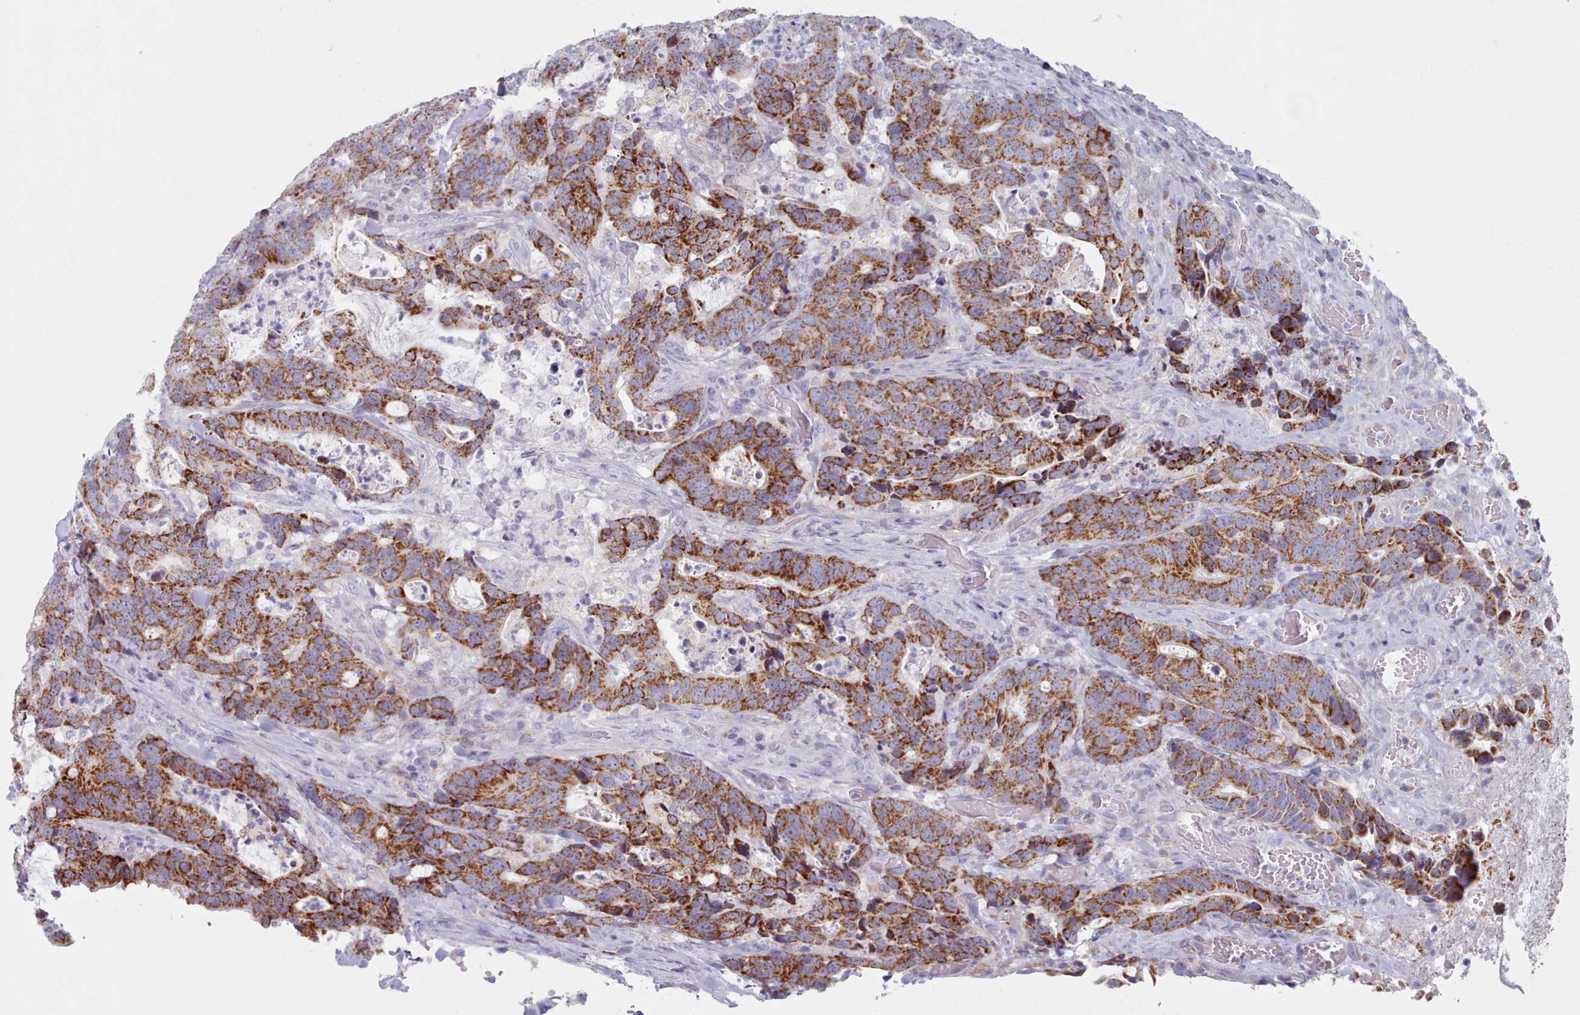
{"staining": {"intensity": "strong", "quantity": ">75%", "location": "cytoplasmic/membranous"}, "tissue": "colorectal cancer", "cell_type": "Tumor cells", "image_type": "cancer", "snomed": [{"axis": "morphology", "description": "Adenocarcinoma, NOS"}, {"axis": "topography", "description": "Colon"}], "caption": "IHC photomicrograph of neoplastic tissue: human colorectal cancer stained using immunohistochemistry (IHC) reveals high levels of strong protein expression localized specifically in the cytoplasmic/membranous of tumor cells, appearing as a cytoplasmic/membranous brown color.", "gene": "FAM170B", "patient": {"sex": "female", "age": 82}}